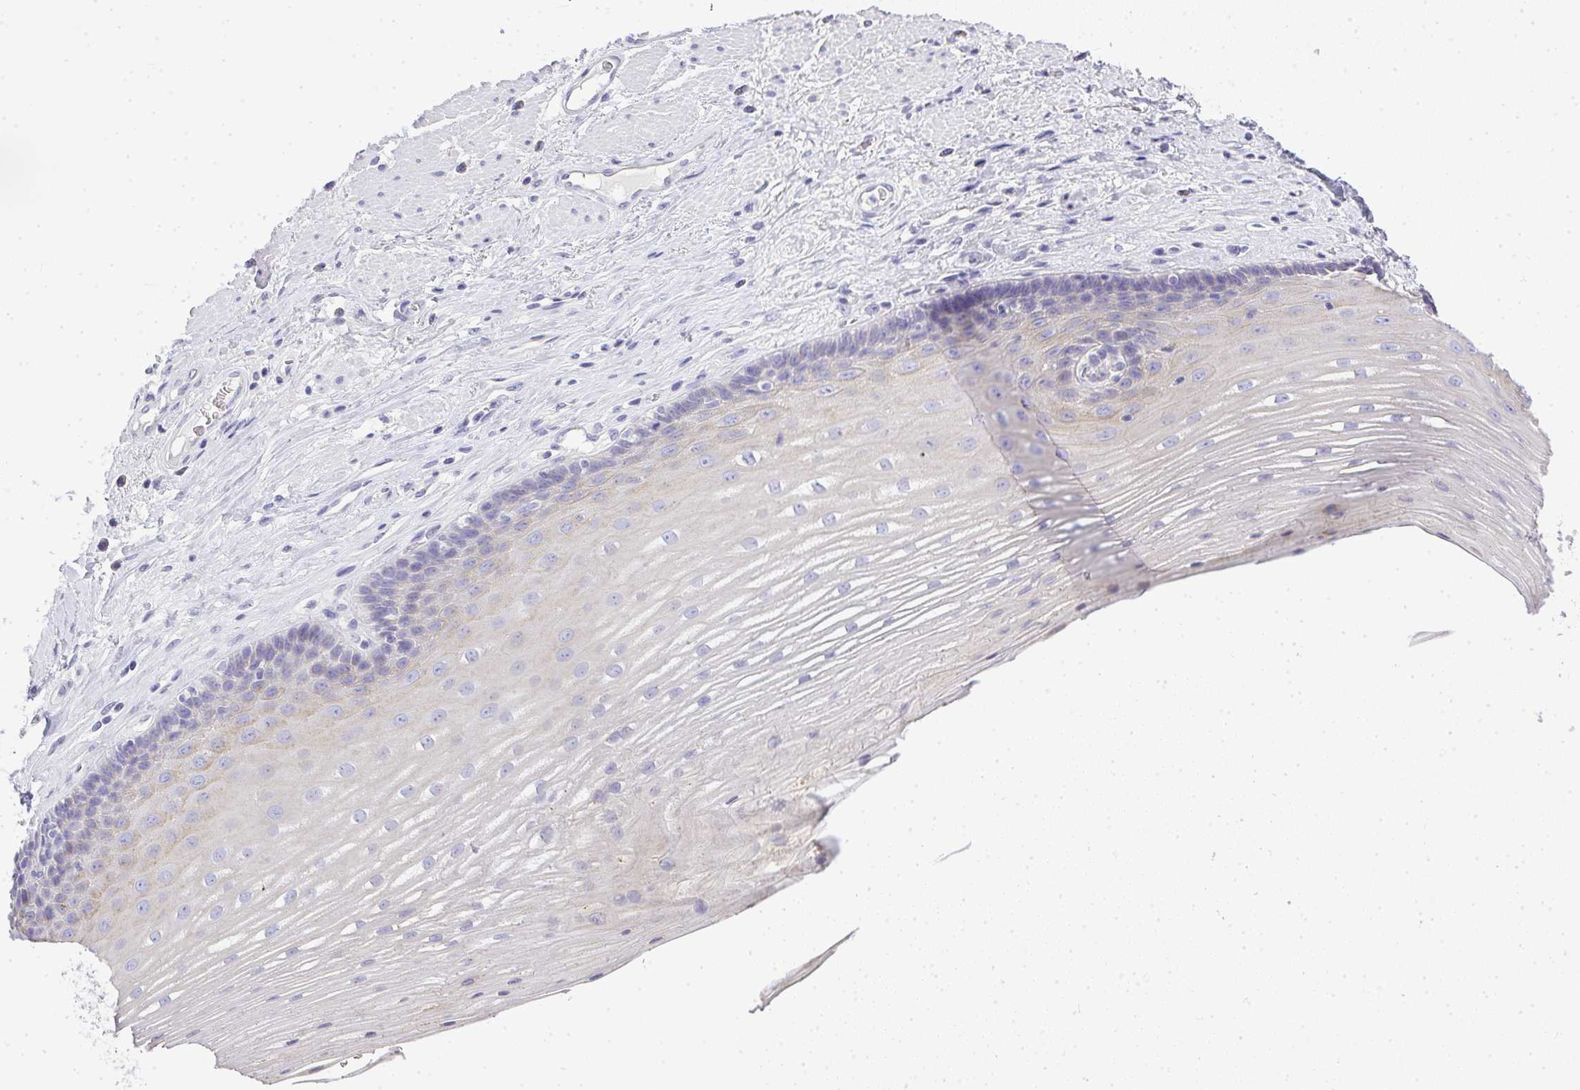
{"staining": {"intensity": "negative", "quantity": "none", "location": "none"}, "tissue": "esophagus", "cell_type": "Squamous epithelial cells", "image_type": "normal", "snomed": [{"axis": "morphology", "description": "Normal tissue, NOS"}, {"axis": "topography", "description": "Esophagus"}], "caption": "DAB (3,3'-diaminobenzidine) immunohistochemical staining of benign human esophagus exhibits no significant staining in squamous epithelial cells. (DAB immunohistochemistry (IHC) with hematoxylin counter stain).", "gene": "PLPPR3", "patient": {"sex": "male", "age": 62}}